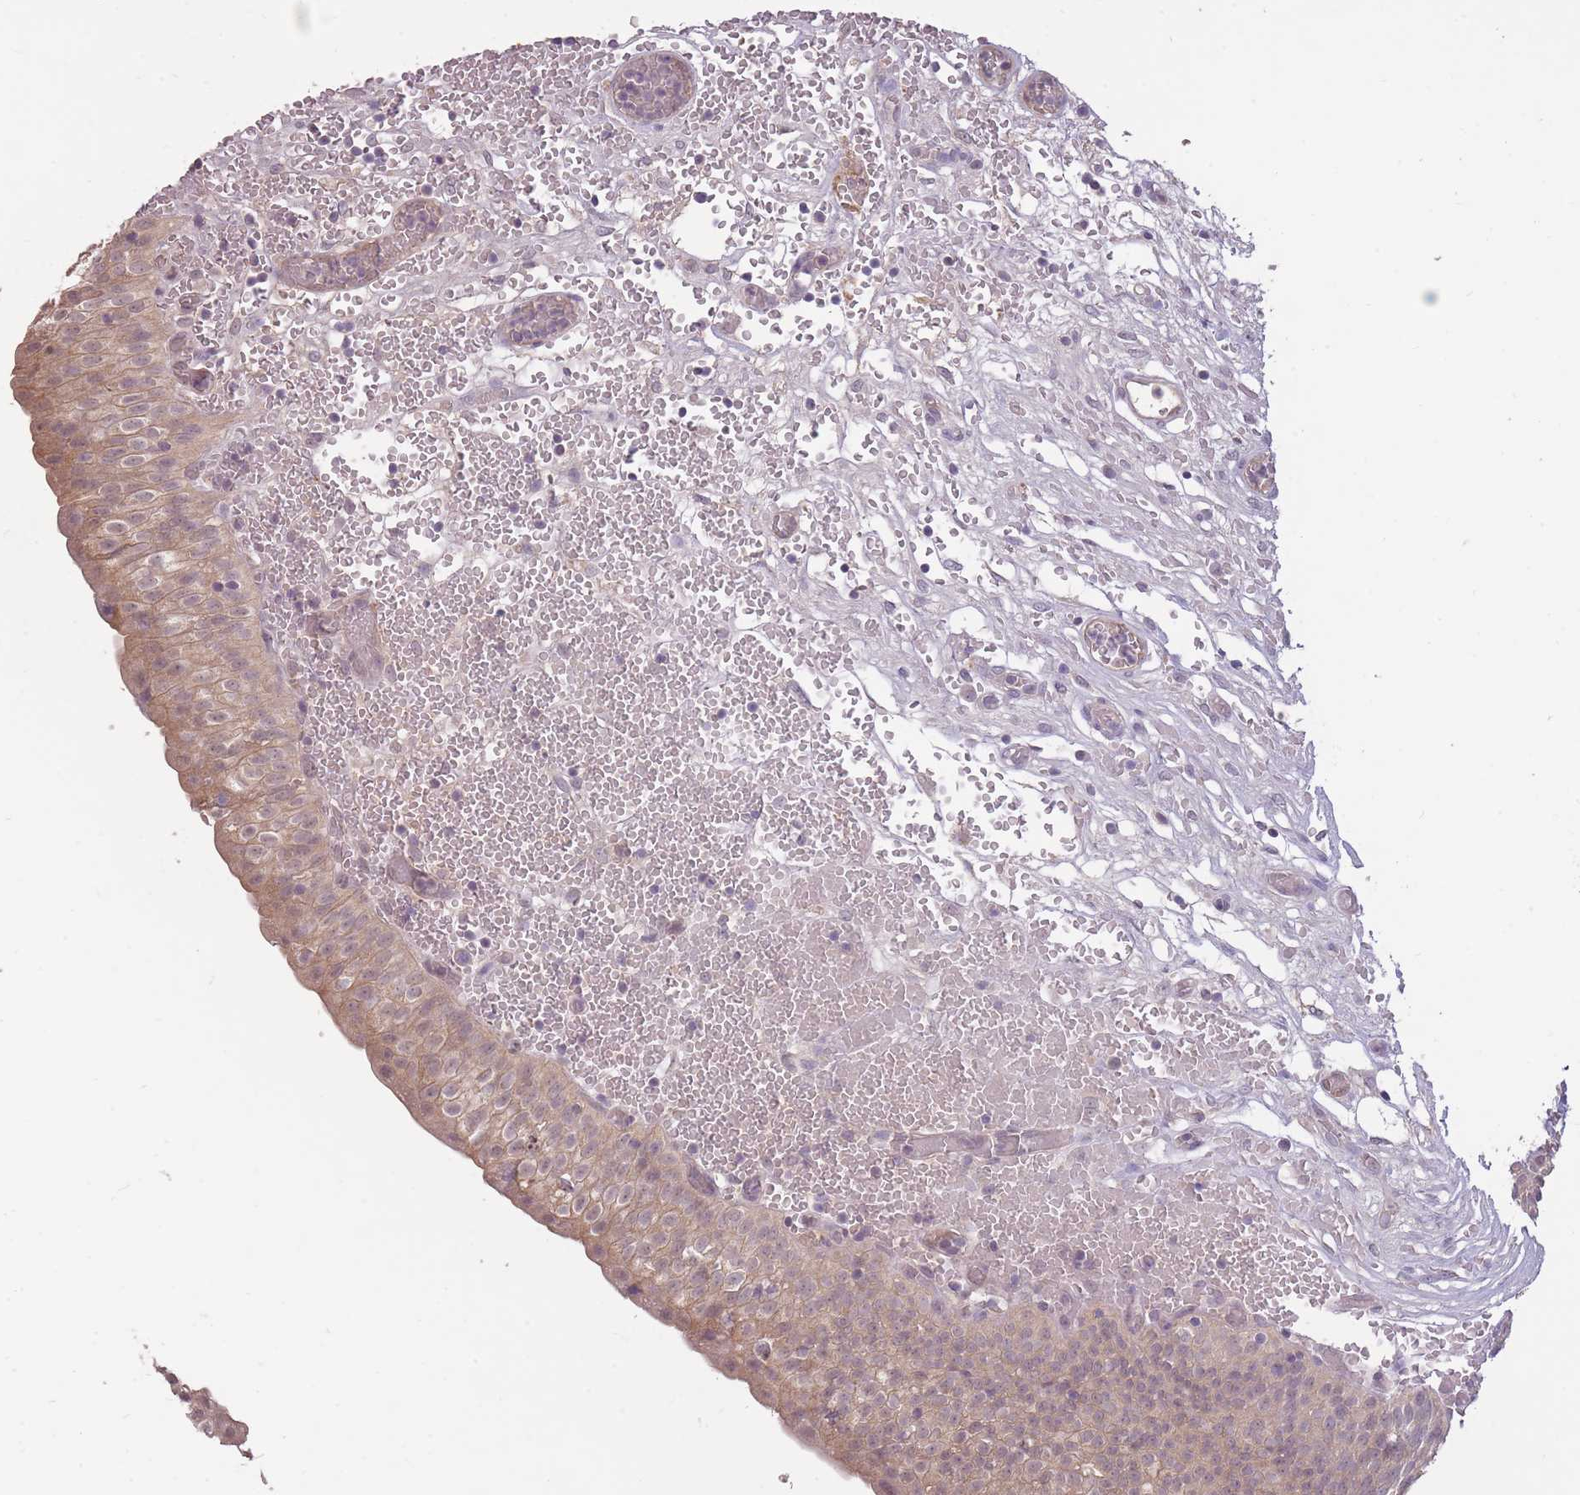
{"staining": {"intensity": "weak", "quantity": "25%-75%", "location": "cytoplasmic/membranous"}, "tissue": "urinary bladder", "cell_type": "Urothelial cells", "image_type": "normal", "snomed": [{"axis": "morphology", "description": "Normal tissue, NOS"}, {"axis": "topography", "description": "Urinary bladder"}], "caption": "Protein expression analysis of unremarkable urinary bladder demonstrates weak cytoplasmic/membranous positivity in about 25%-75% of urothelial cells.", "gene": "LRATD2", "patient": {"sex": "male", "age": 55}}